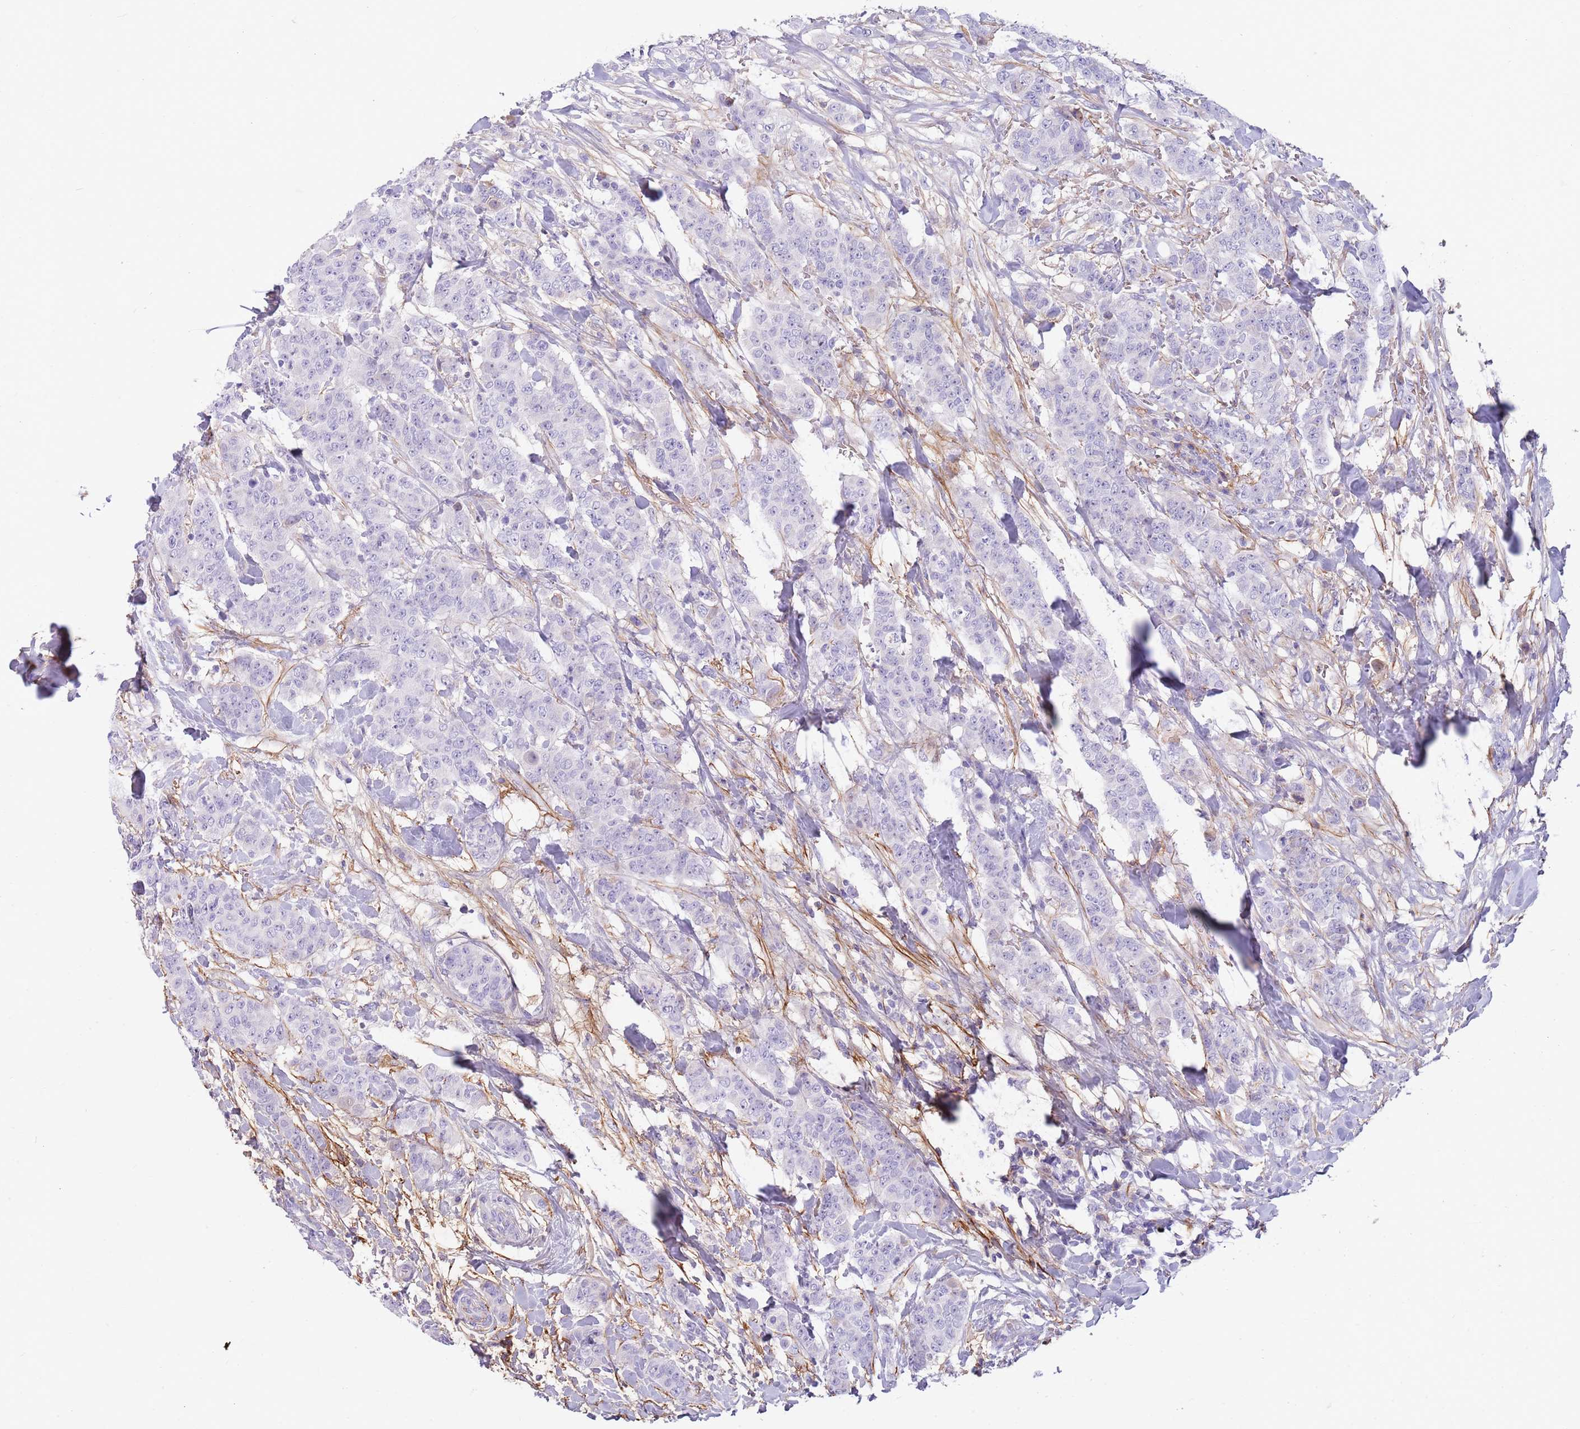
{"staining": {"intensity": "negative", "quantity": "none", "location": "none"}, "tissue": "breast cancer", "cell_type": "Tumor cells", "image_type": "cancer", "snomed": [{"axis": "morphology", "description": "Duct carcinoma"}, {"axis": "topography", "description": "Breast"}], "caption": "DAB immunohistochemical staining of breast cancer demonstrates no significant expression in tumor cells.", "gene": "LEPROTL1", "patient": {"sex": "female", "age": 40}}